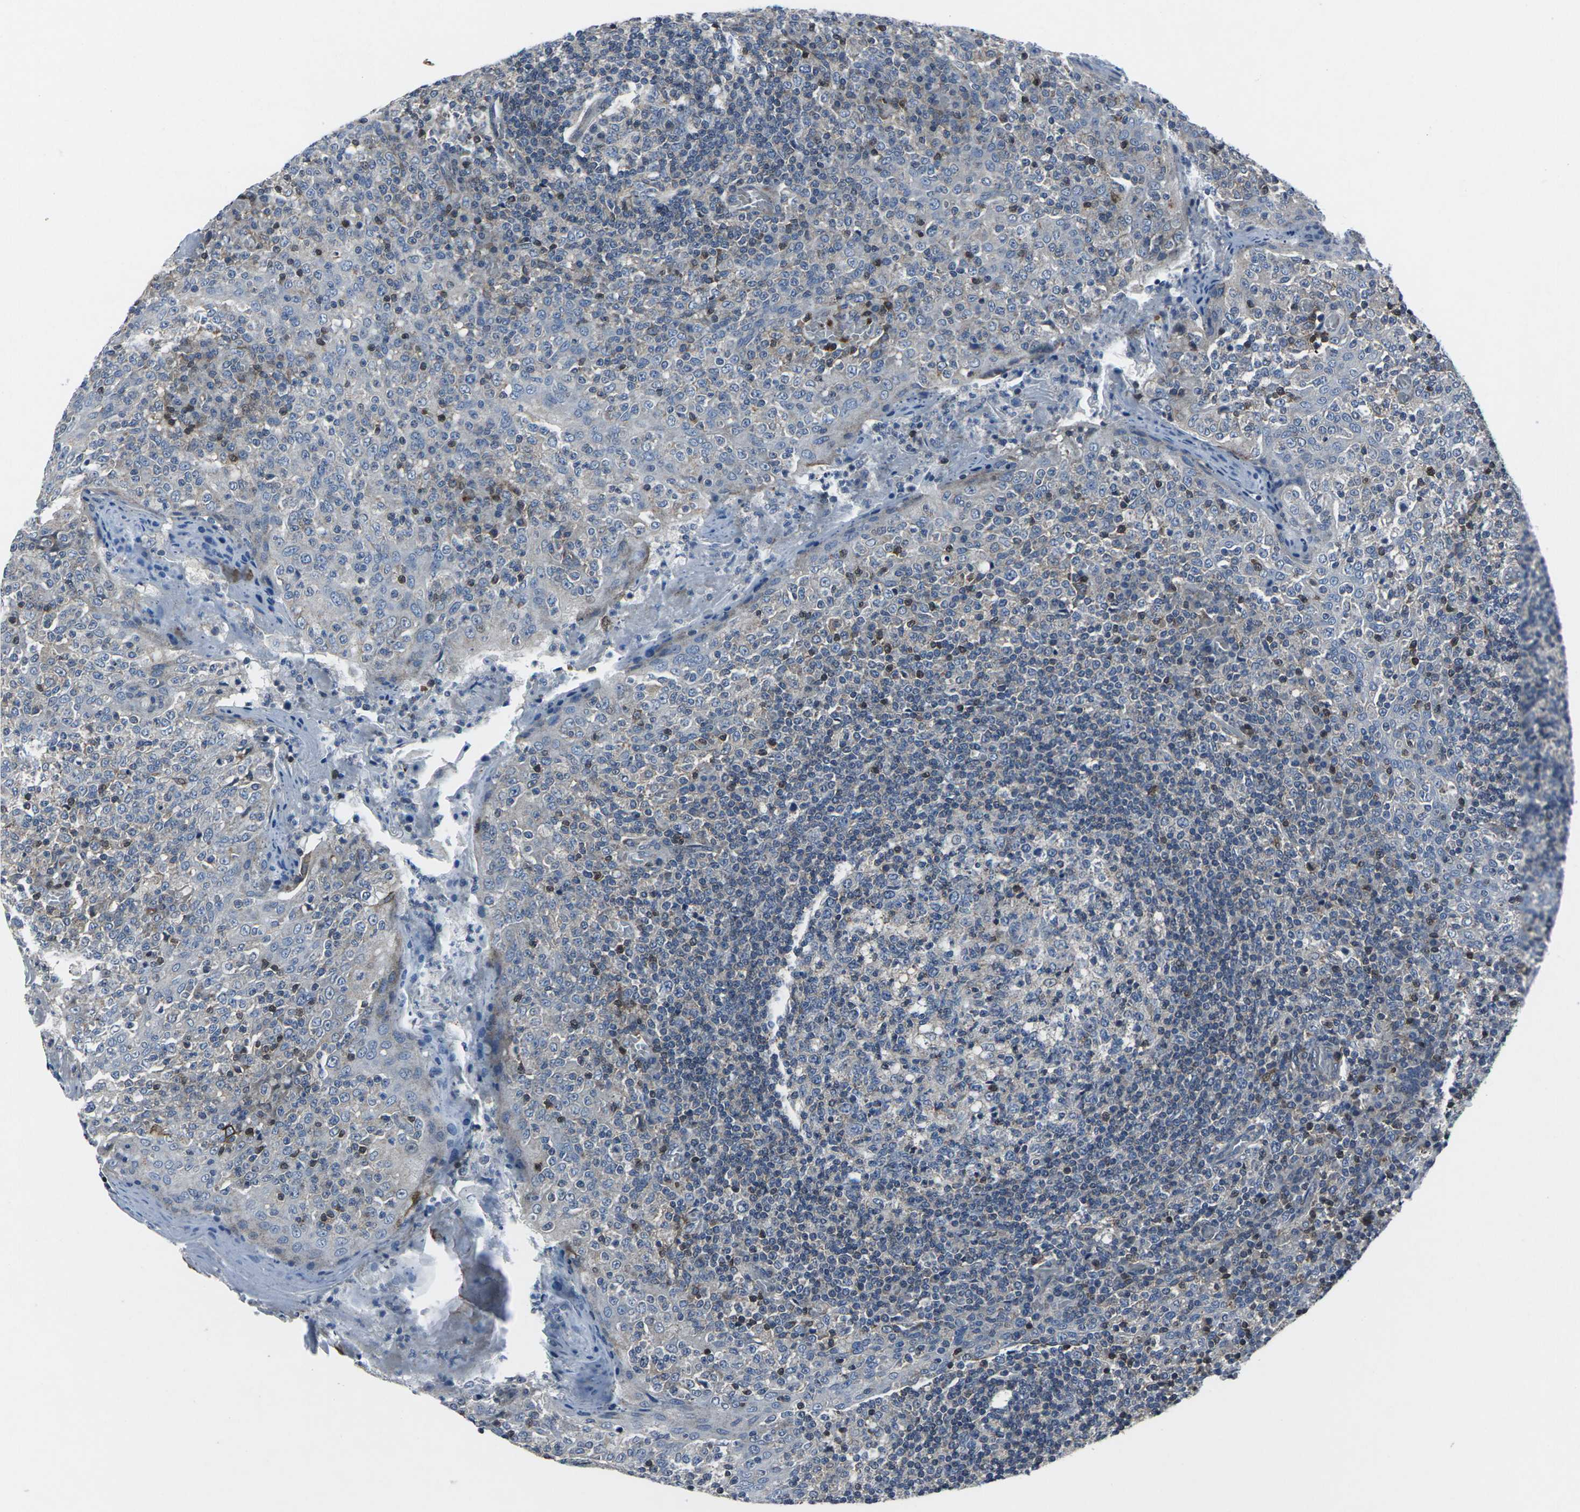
{"staining": {"intensity": "strong", "quantity": "<25%", "location": "nuclear"}, "tissue": "tonsil", "cell_type": "Germinal center cells", "image_type": "normal", "snomed": [{"axis": "morphology", "description": "Normal tissue, NOS"}, {"axis": "topography", "description": "Tonsil"}], "caption": "Immunohistochemistry histopathology image of unremarkable human tonsil stained for a protein (brown), which reveals medium levels of strong nuclear staining in about <25% of germinal center cells.", "gene": "STAT4", "patient": {"sex": "female", "age": 19}}